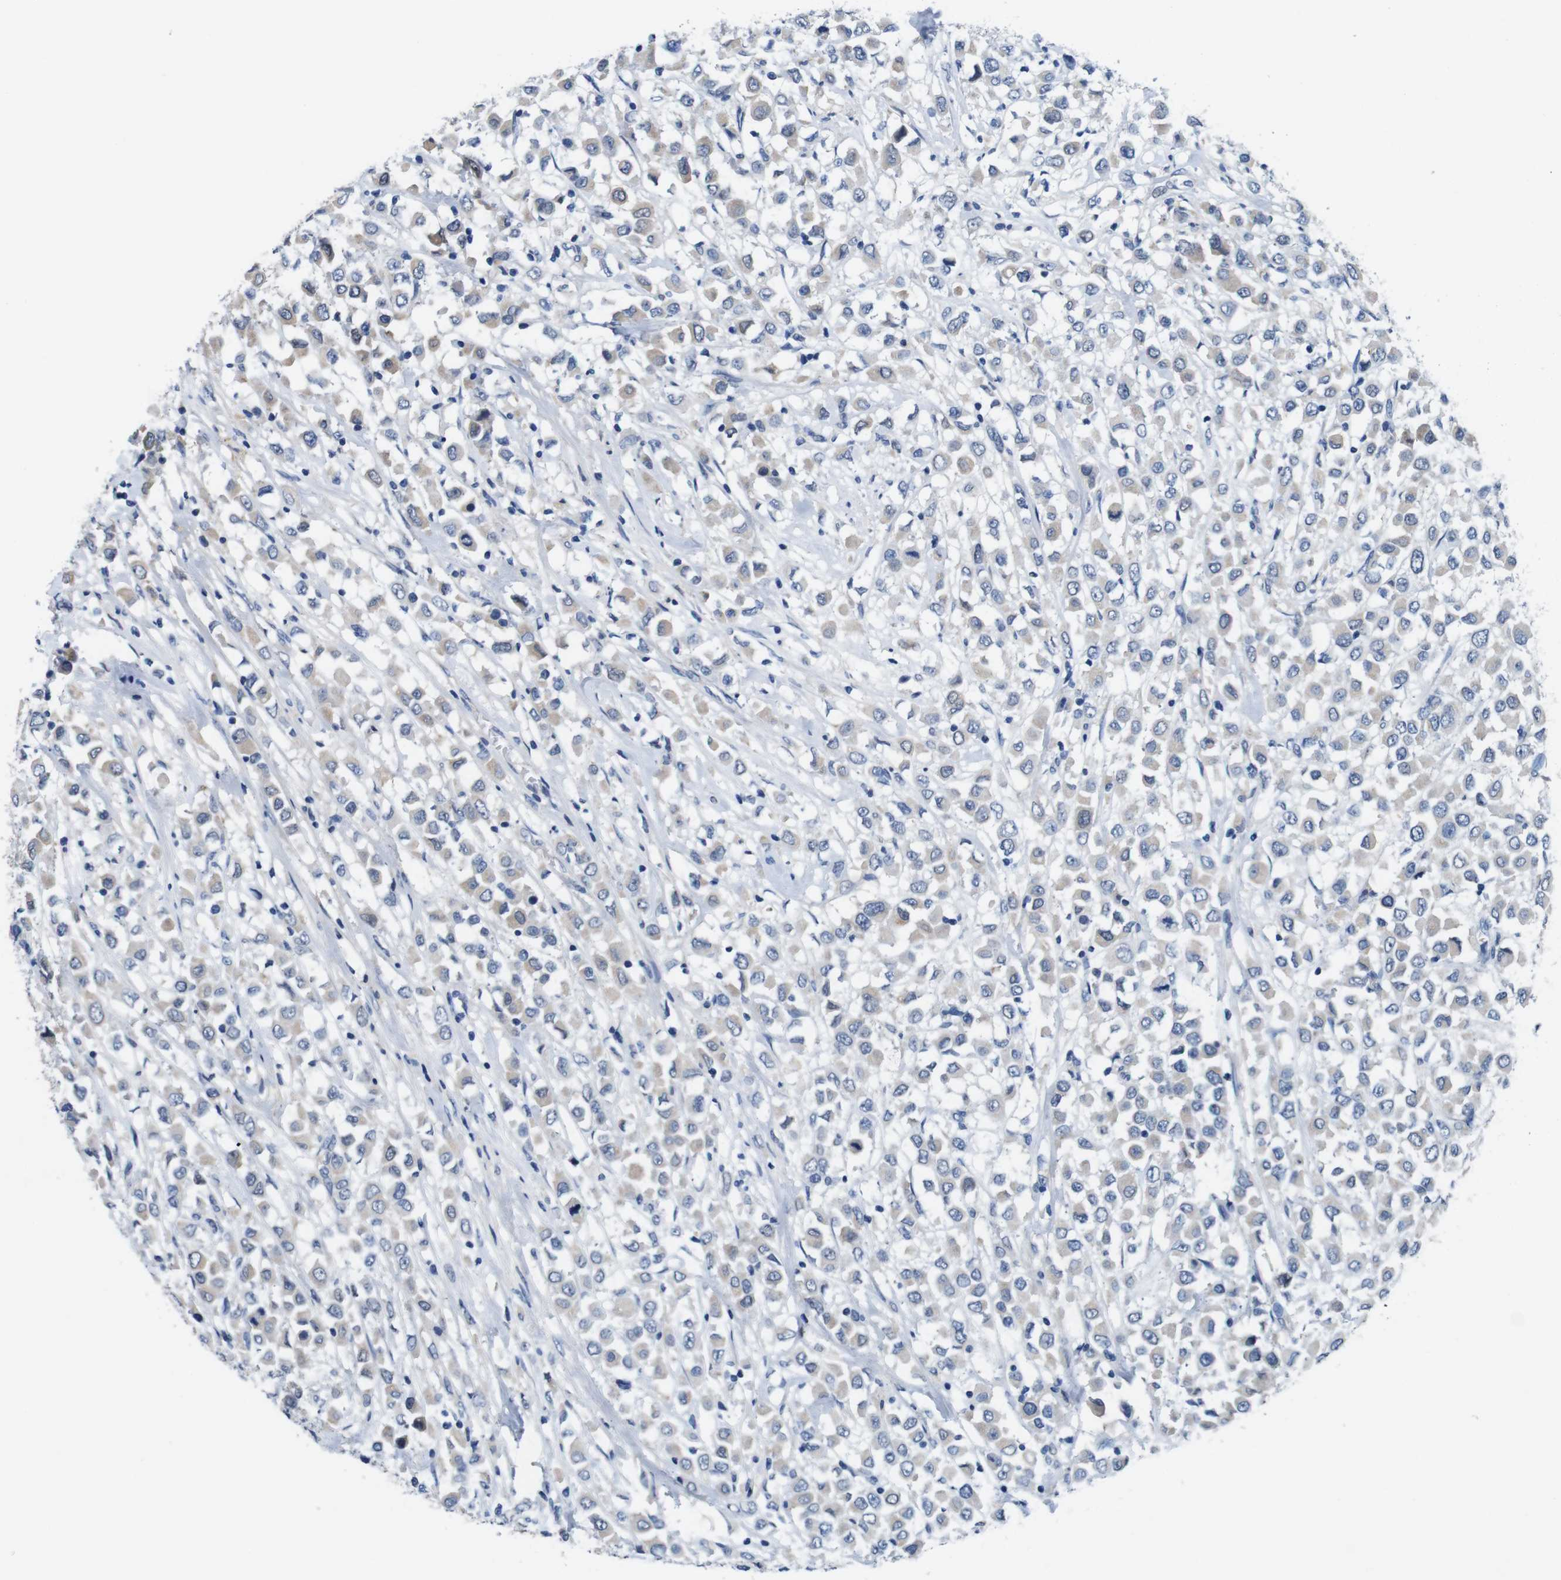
{"staining": {"intensity": "weak", "quantity": "<25%", "location": "cytoplasmic/membranous"}, "tissue": "breast cancer", "cell_type": "Tumor cells", "image_type": "cancer", "snomed": [{"axis": "morphology", "description": "Duct carcinoma"}, {"axis": "topography", "description": "Breast"}], "caption": "Immunohistochemistry (IHC) photomicrograph of neoplastic tissue: breast invasive ductal carcinoma stained with DAB reveals no significant protein positivity in tumor cells. Brightfield microscopy of IHC stained with DAB (3,3'-diaminobenzidine) (brown) and hematoxylin (blue), captured at high magnification.", "gene": "C1RL", "patient": {"sex": "female", "age": 61}}